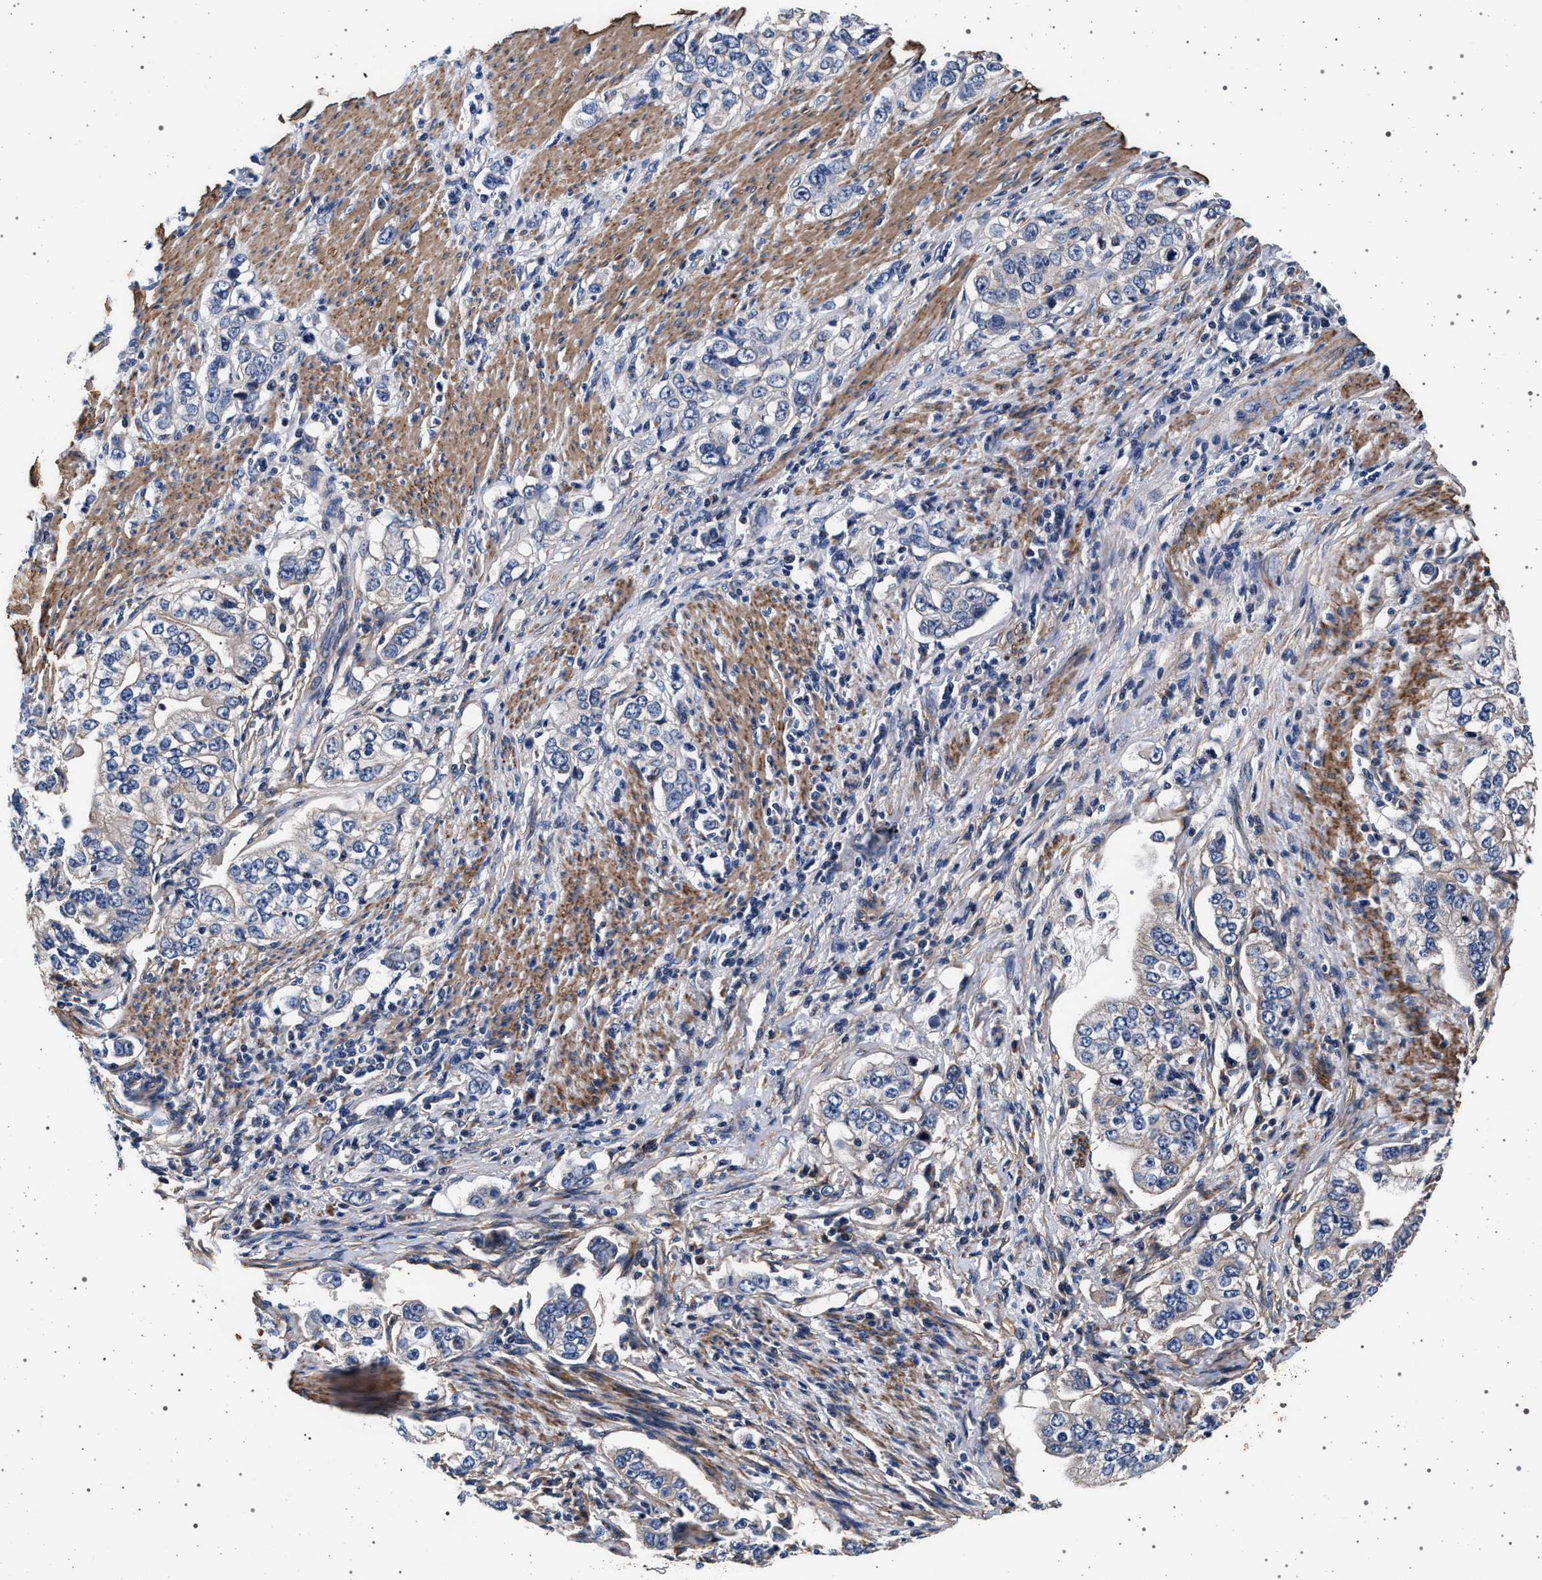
{"staining": {"intensity": "negative", "quantity": "none", "location": "none"}, "tissue": "stomach cancer", "cell_type": "Tumor cells", "image_type": "cancer", "snomed": [{"axis": "morphology", "description": "Adenocarcinoma, NOS"}, {"axis": "topography", "description": "Stomach, lower"}], "caption": "Stomach adenocarcinoma was stained to show a protein in brown. There is no significant staining in tumor cells. (DAB IHC visualized using brightfield microscopy, high magnification).", "gene": "KCNK6", "patient": {"sex": "female", "age": 72}}